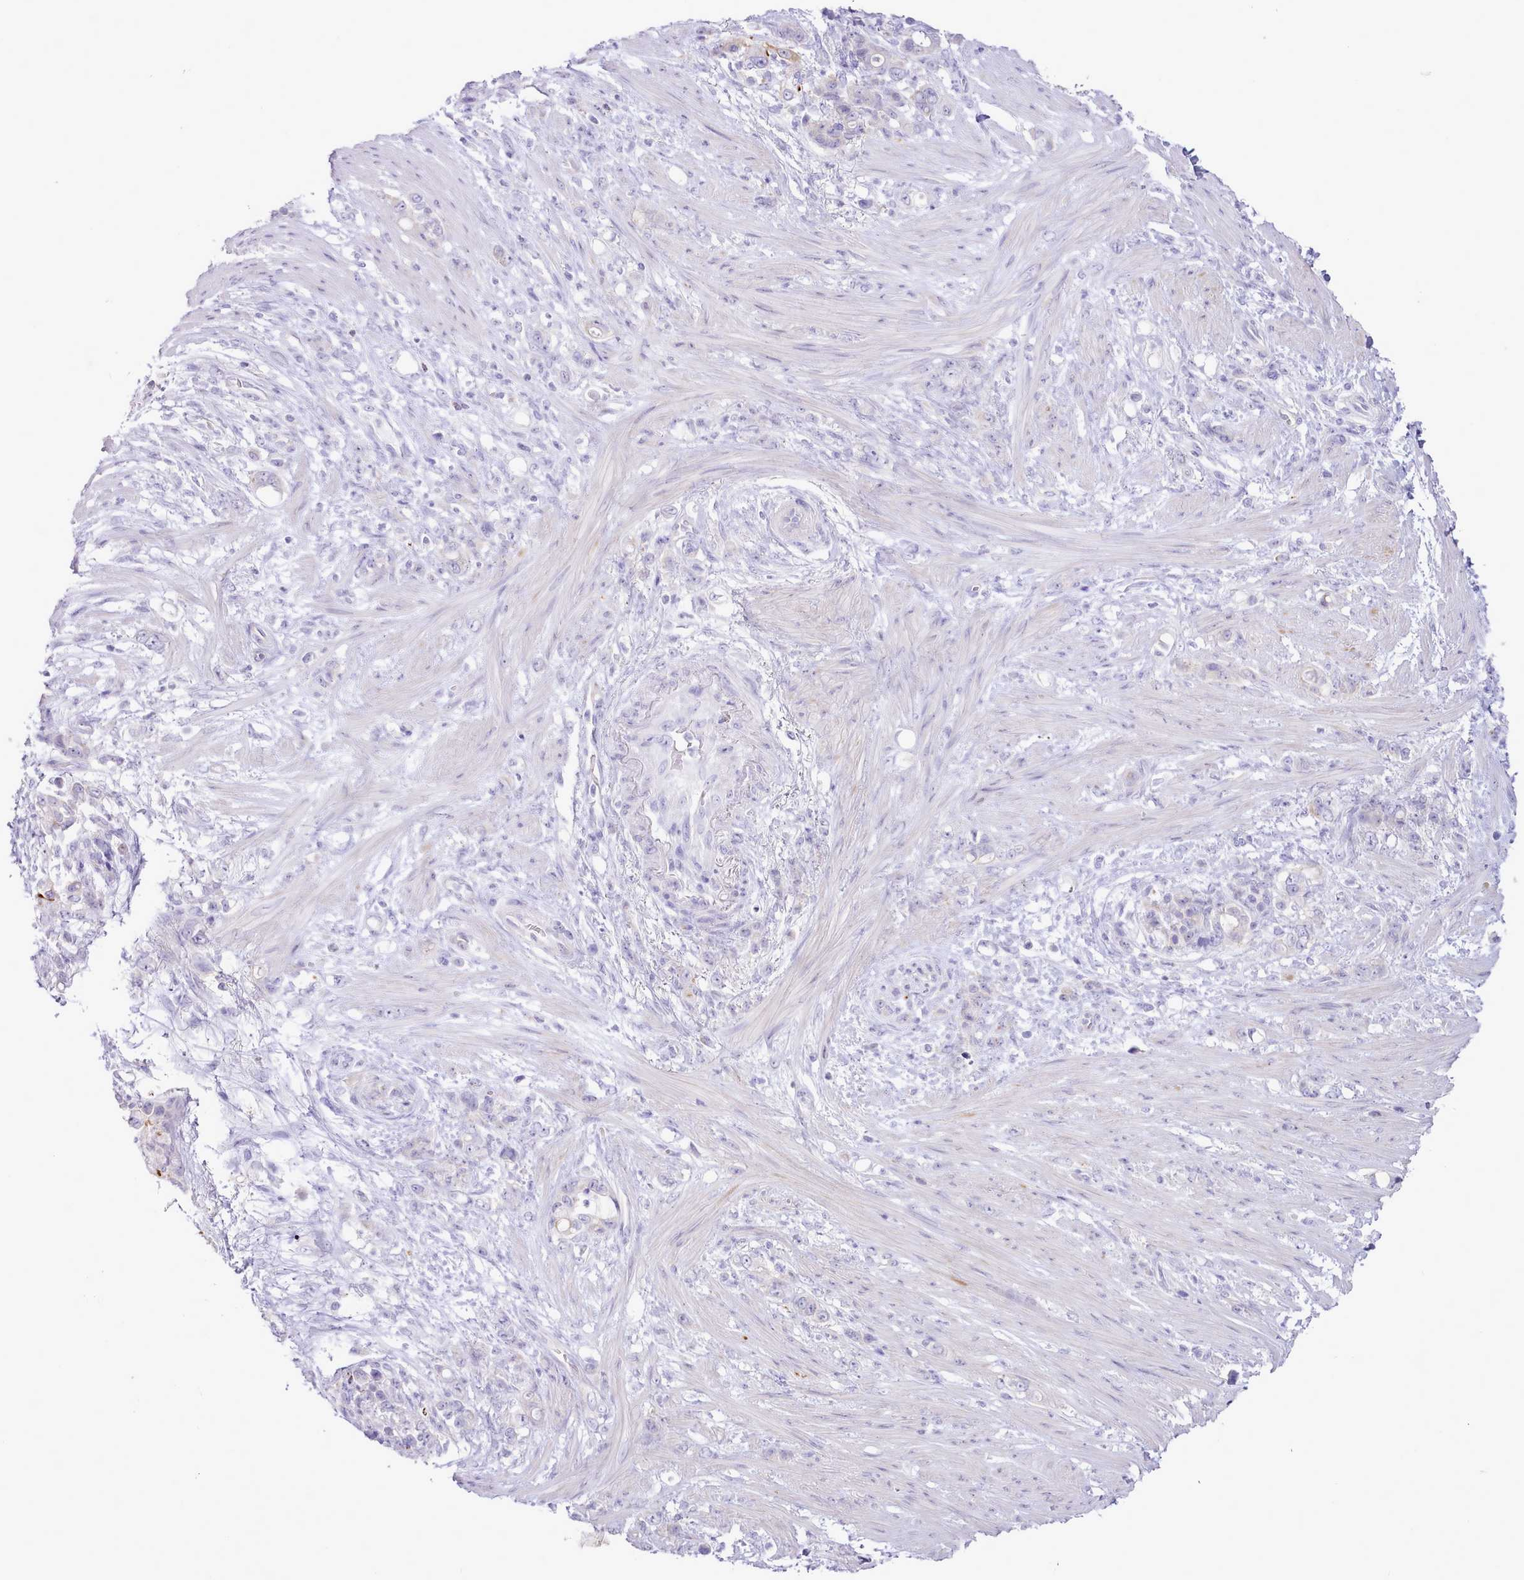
{"staining": {"intensity": "negative", "quantity": "none", "location": "none"}, "tissue": "stomach cancer", "cell_type": "Tumor cells", "image_type": "cancer", "snomed": [{"axis": "morphology", "description": "Normal tissue, NOS"}, {"axis": "morphology", "description": "Adenocarcinoma, NOS"}, {"axis": "topography", "description": "Stomach"}], "caption": "Protein analysis of adenocarcinoma (stomach) reveals no significant expression in tumor cells.", "gene": "MDFI", "patient": {"sex": "female", "age": 79}}